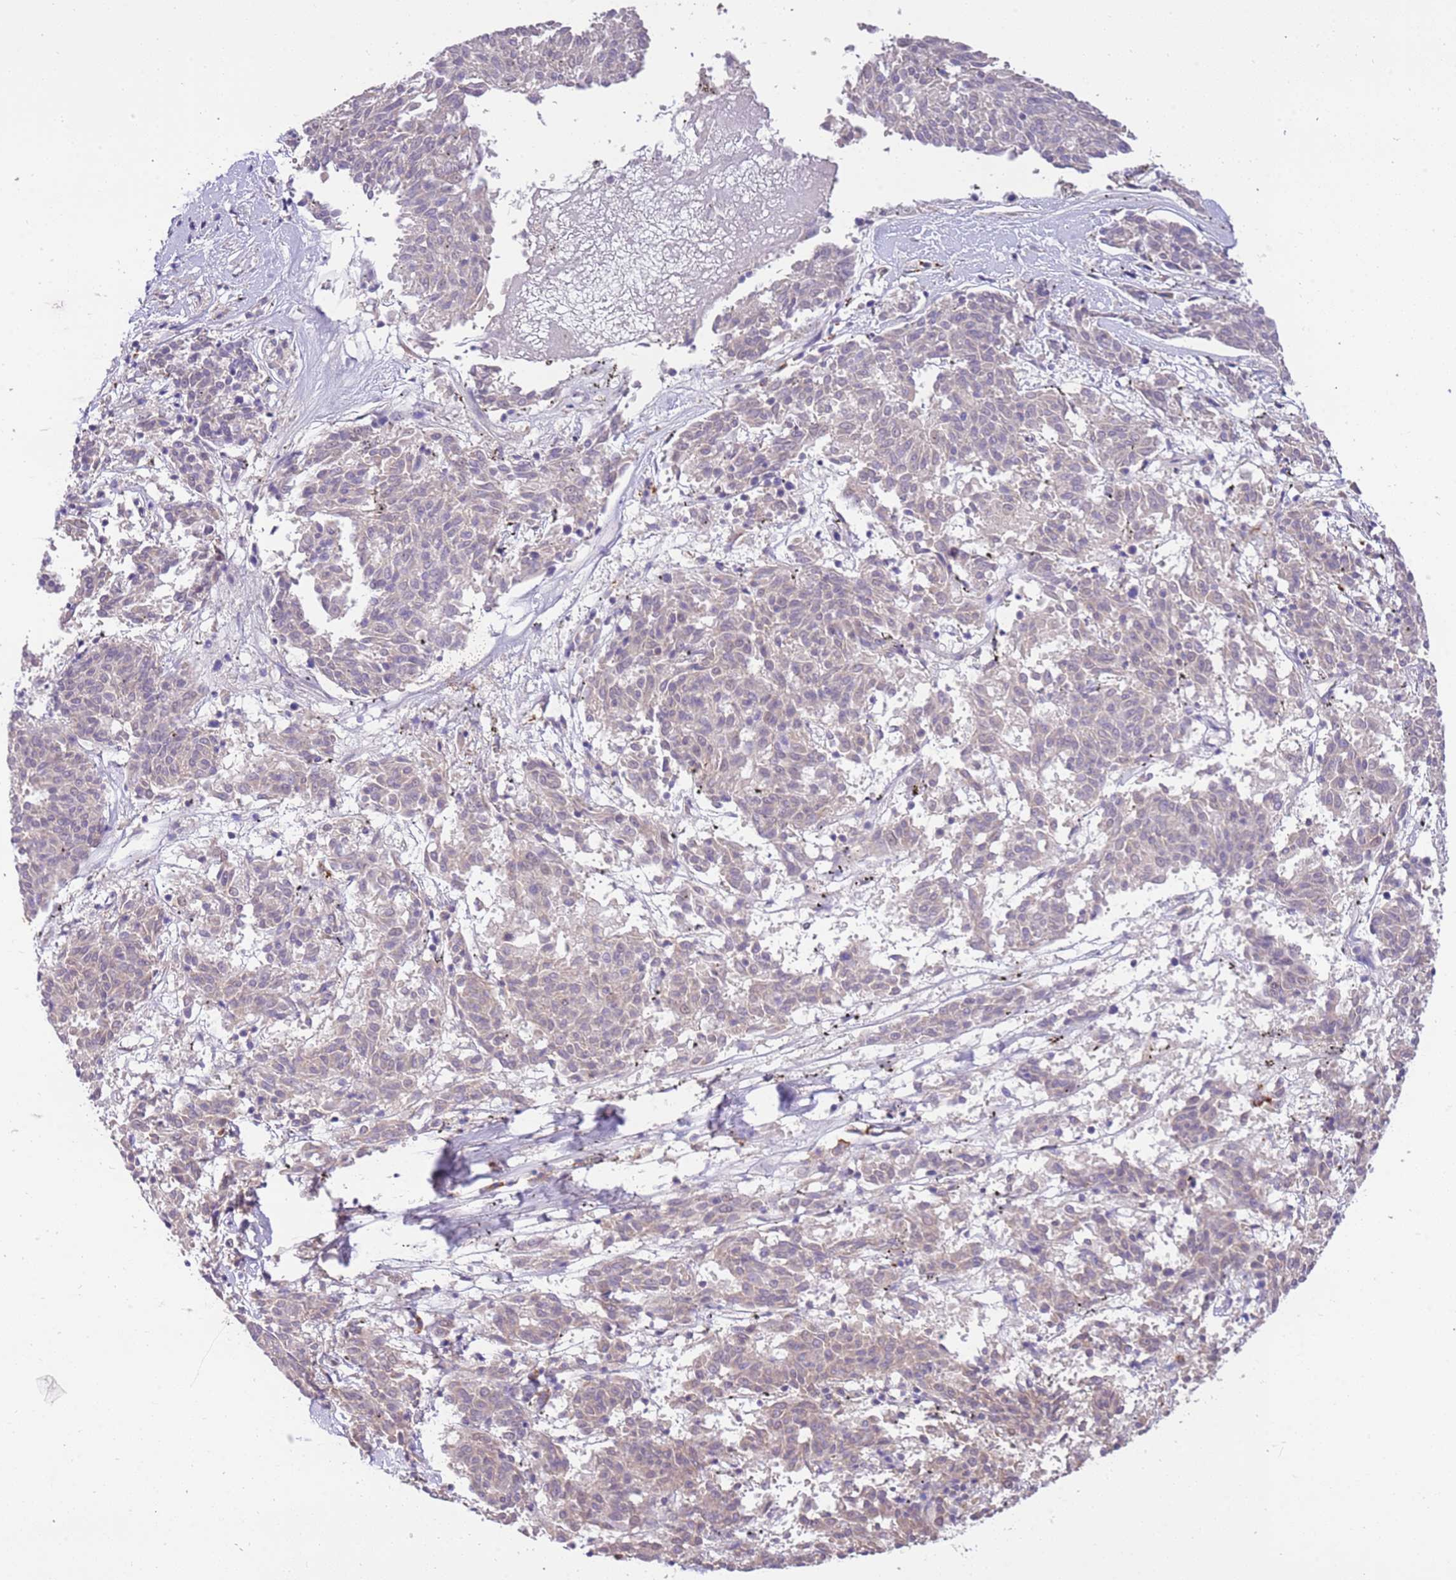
{"staining": {"intensity": "weak", "quantity": "<25%", "location": "cytoplasmic/membranous"}, "tissue": "melanoma", "cell_type": "Tumor cells", "image_type": "cancer", "snomed": [{"axis": "morphology", "description": "Malignant melanoma, NOS"}, {"axis": "topography", "description": "Skin"}], "caption": "The micrograph demonstrates no significant expression in tumor cells of malignant melanoma.", "gene": "MAGEF1", "patient": {"sex": "female", "age": 72}}